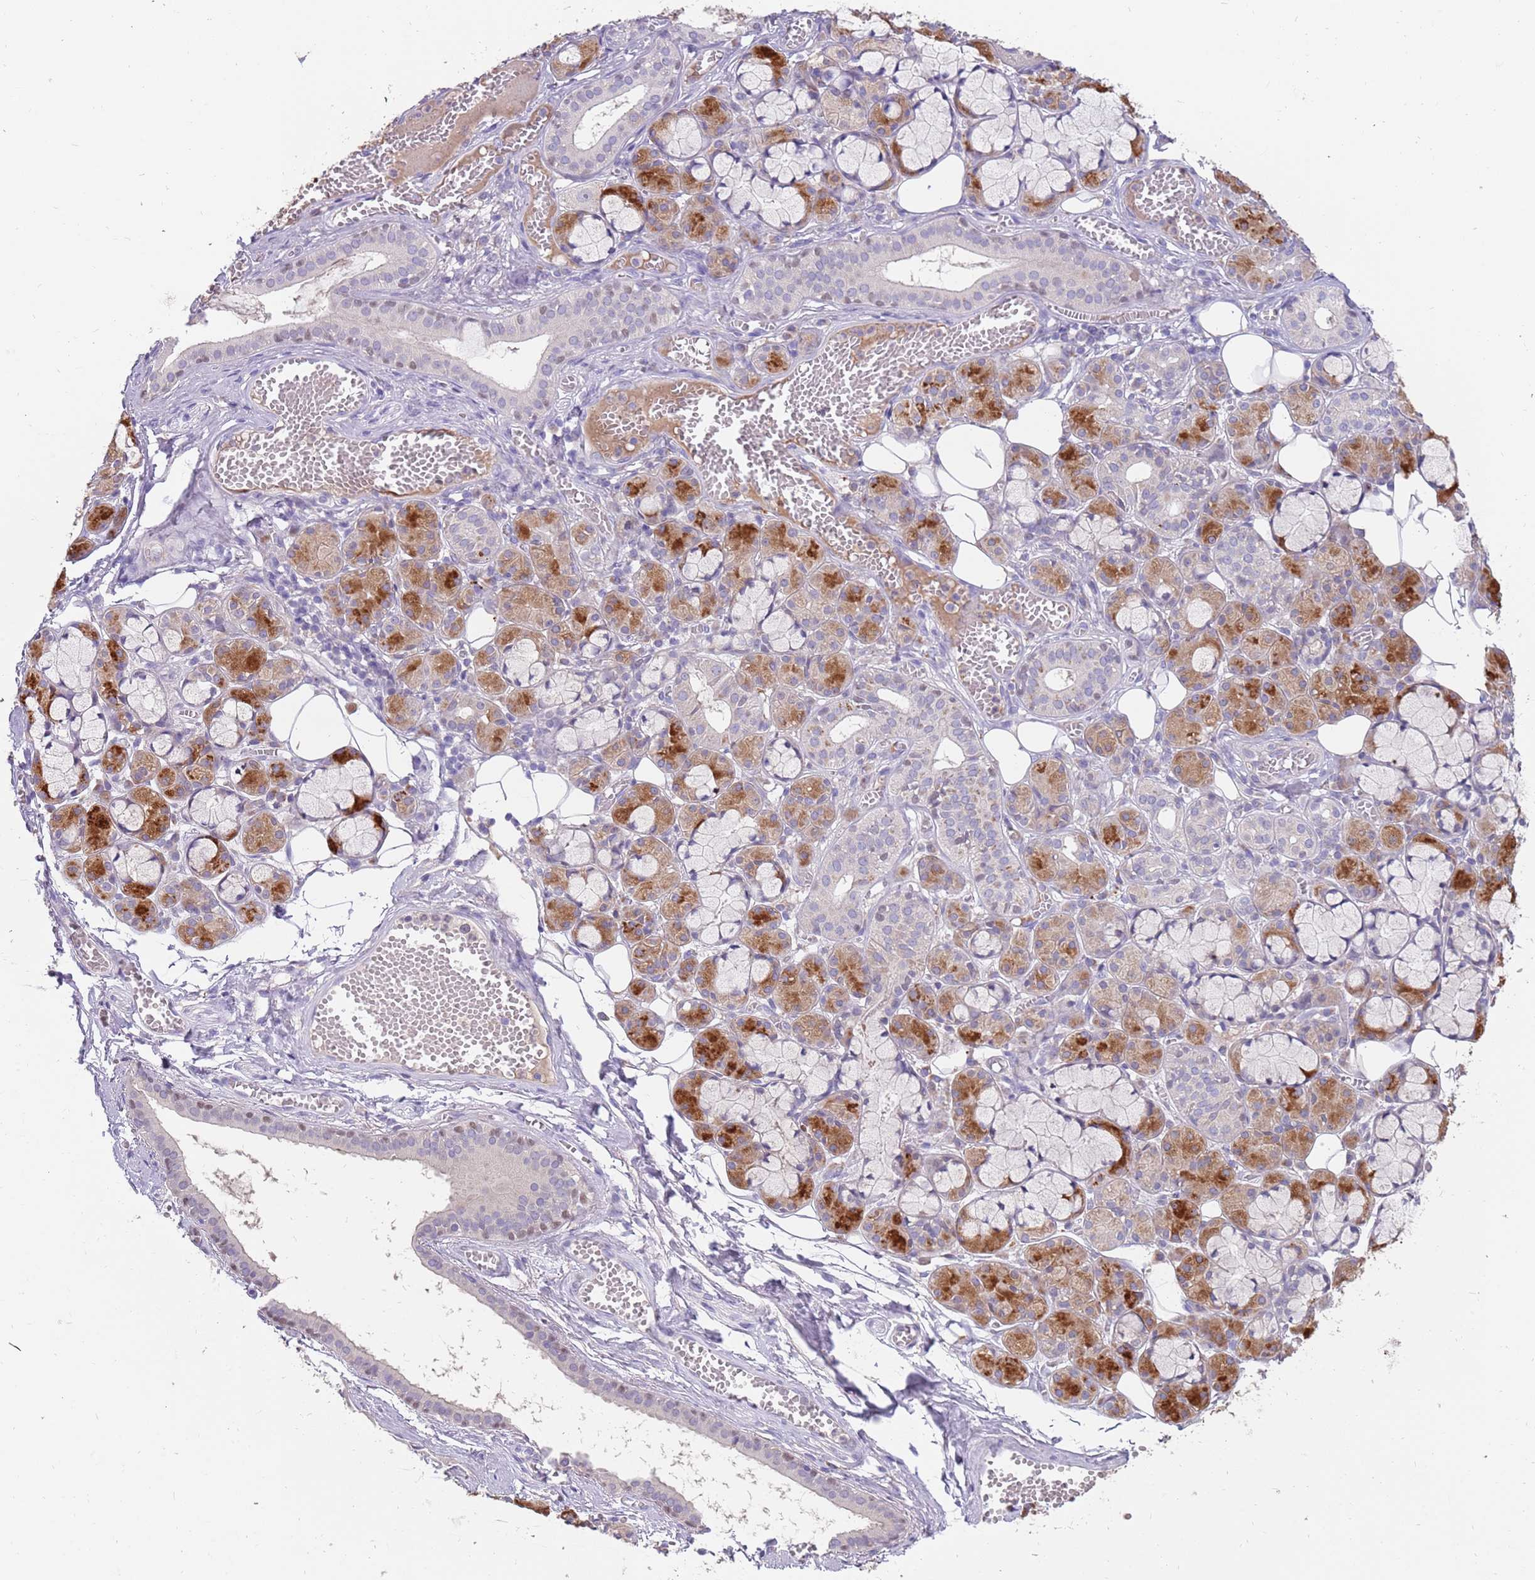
{"staining": {"intensity": "strong", "quantity": "<25%", "location": "cytoplasmic/membranous"}, "tissue": "salivary gland", "cell_type": "Glandular cells", "image_type": "normal", "snomed": [{"axis": "morphology", "description": "Normal tissue, NOS"}, {"axis": "topography", "description": "Salivary gland"}], "caption": "About <25% of glandular cells in normal human salivary gland exhibit strong cytoplasmic/membranous protein staining as visualized by brown immunohistochemical staining.", "gene": "ZNF746", "patient": {"sex": "male", "age": 63}}